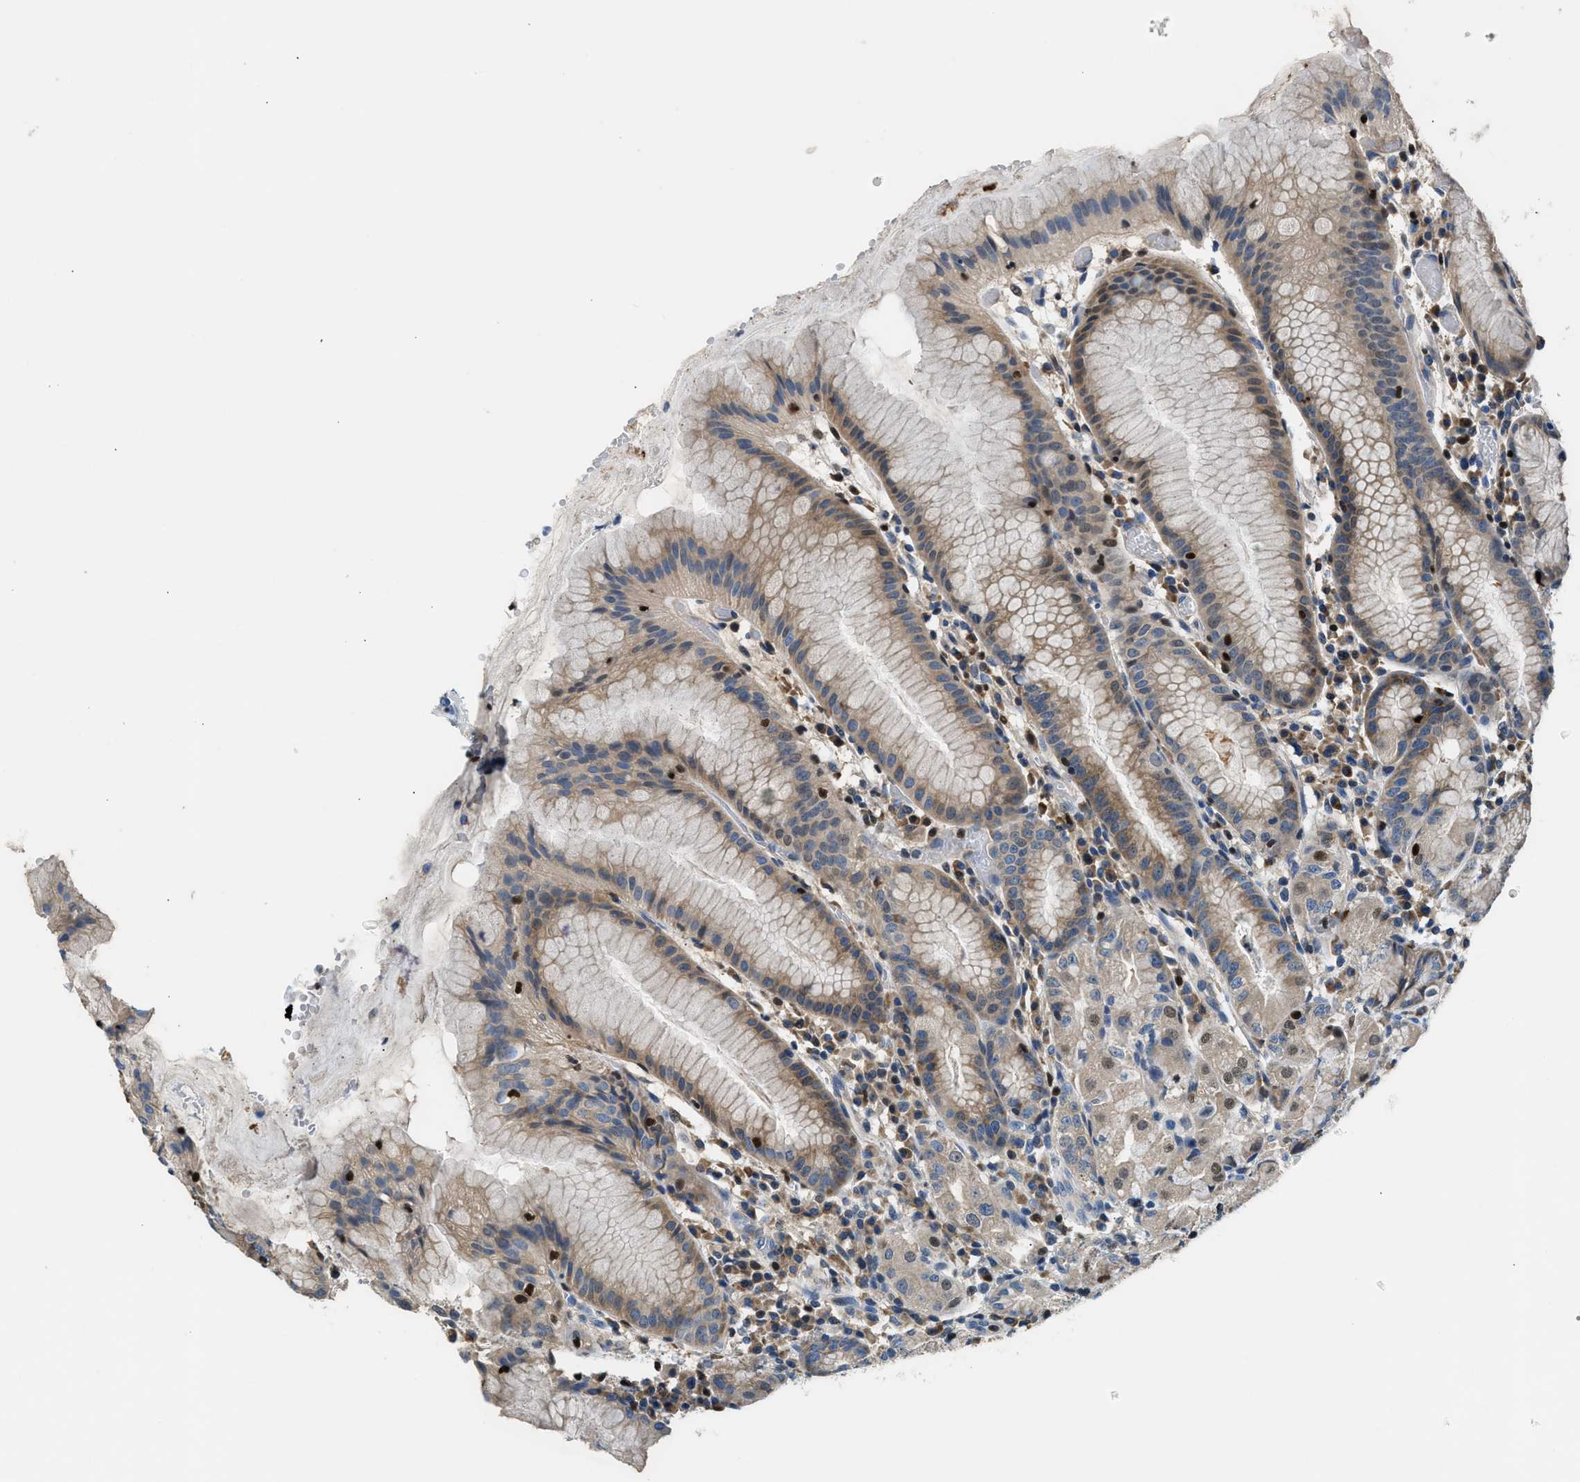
{"staining": {"intensity": "moderate", "quantity": "<25%", "location": "cytoplasmic/membranous"}, "tissue": "stomach", "cell_type": "Glandular cells", "image_type": "normal", "snomed": [{"axis": "morphology", "description": "Normal tissue, NOS"}, {"axis": "topography", "description": "Stomach"}, {"axis": "topography", "description": "Stomach, lower"}], "caption": "Protein positivity by IHC reveals moderate cytoplasmic/membranous expression in approximately <25% of glandular cells in benign stomach.", "gene": "TOX", "patient": {"sex": "female", "age": 75}}